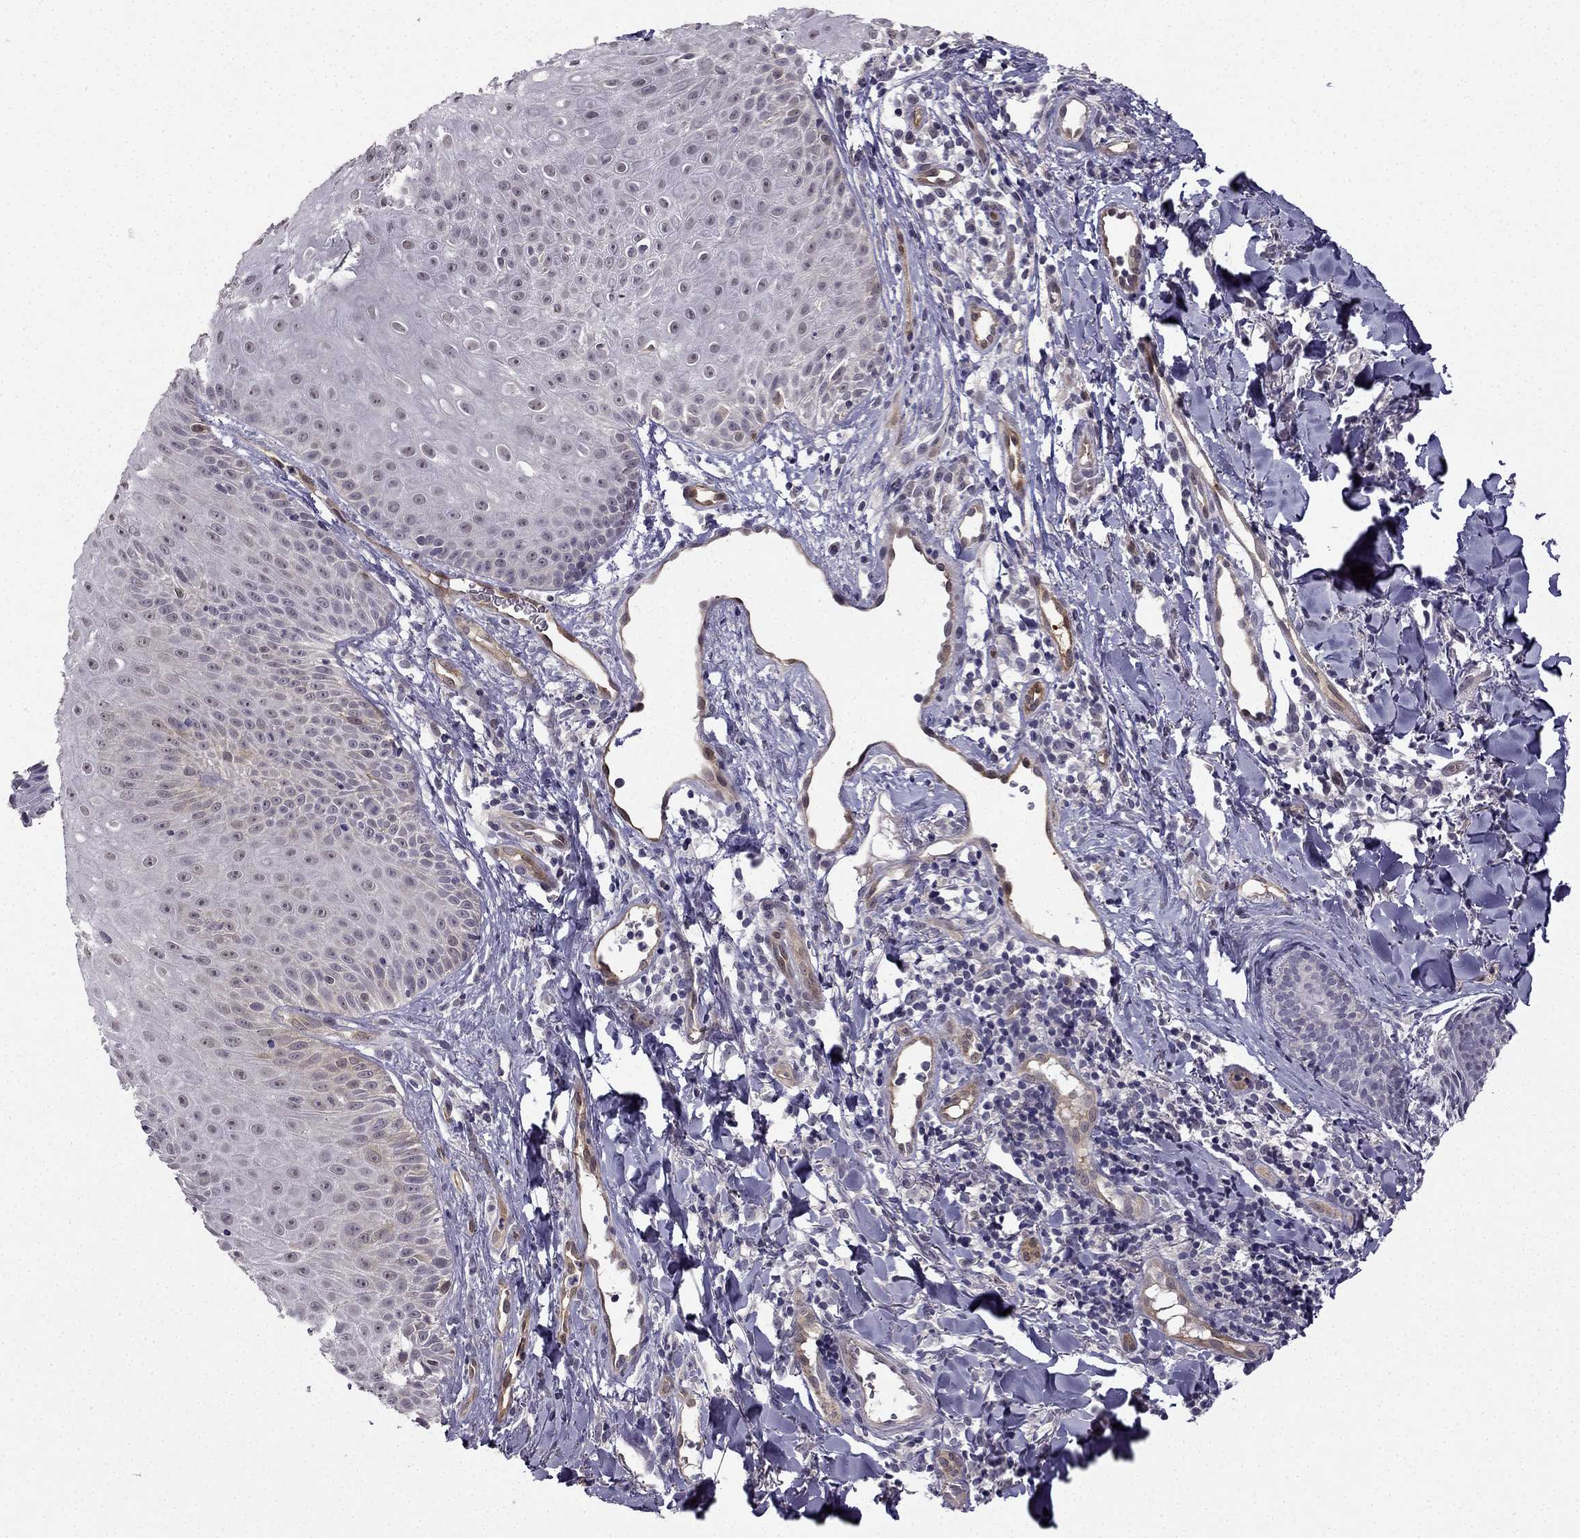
{"staining": {"intensity": "negative", "quantity": "none", "location": "none"}, "tissue": "melanoma", "cell_type": "Tumor cells", "image_type": "cancer", "snomed": [{"axis": "morphology", "description": "Malignant melanoma, NOS"}, {"axis": "topography", "description": "Skin"}], "caption": "DAB (3,3'-diaminobenzidine) immunohistochemical staining of melanoma demonstrates no significant expression in tumor cells.", "gene": "NQO1", "patient": {"sex": "male", "age": 67}}